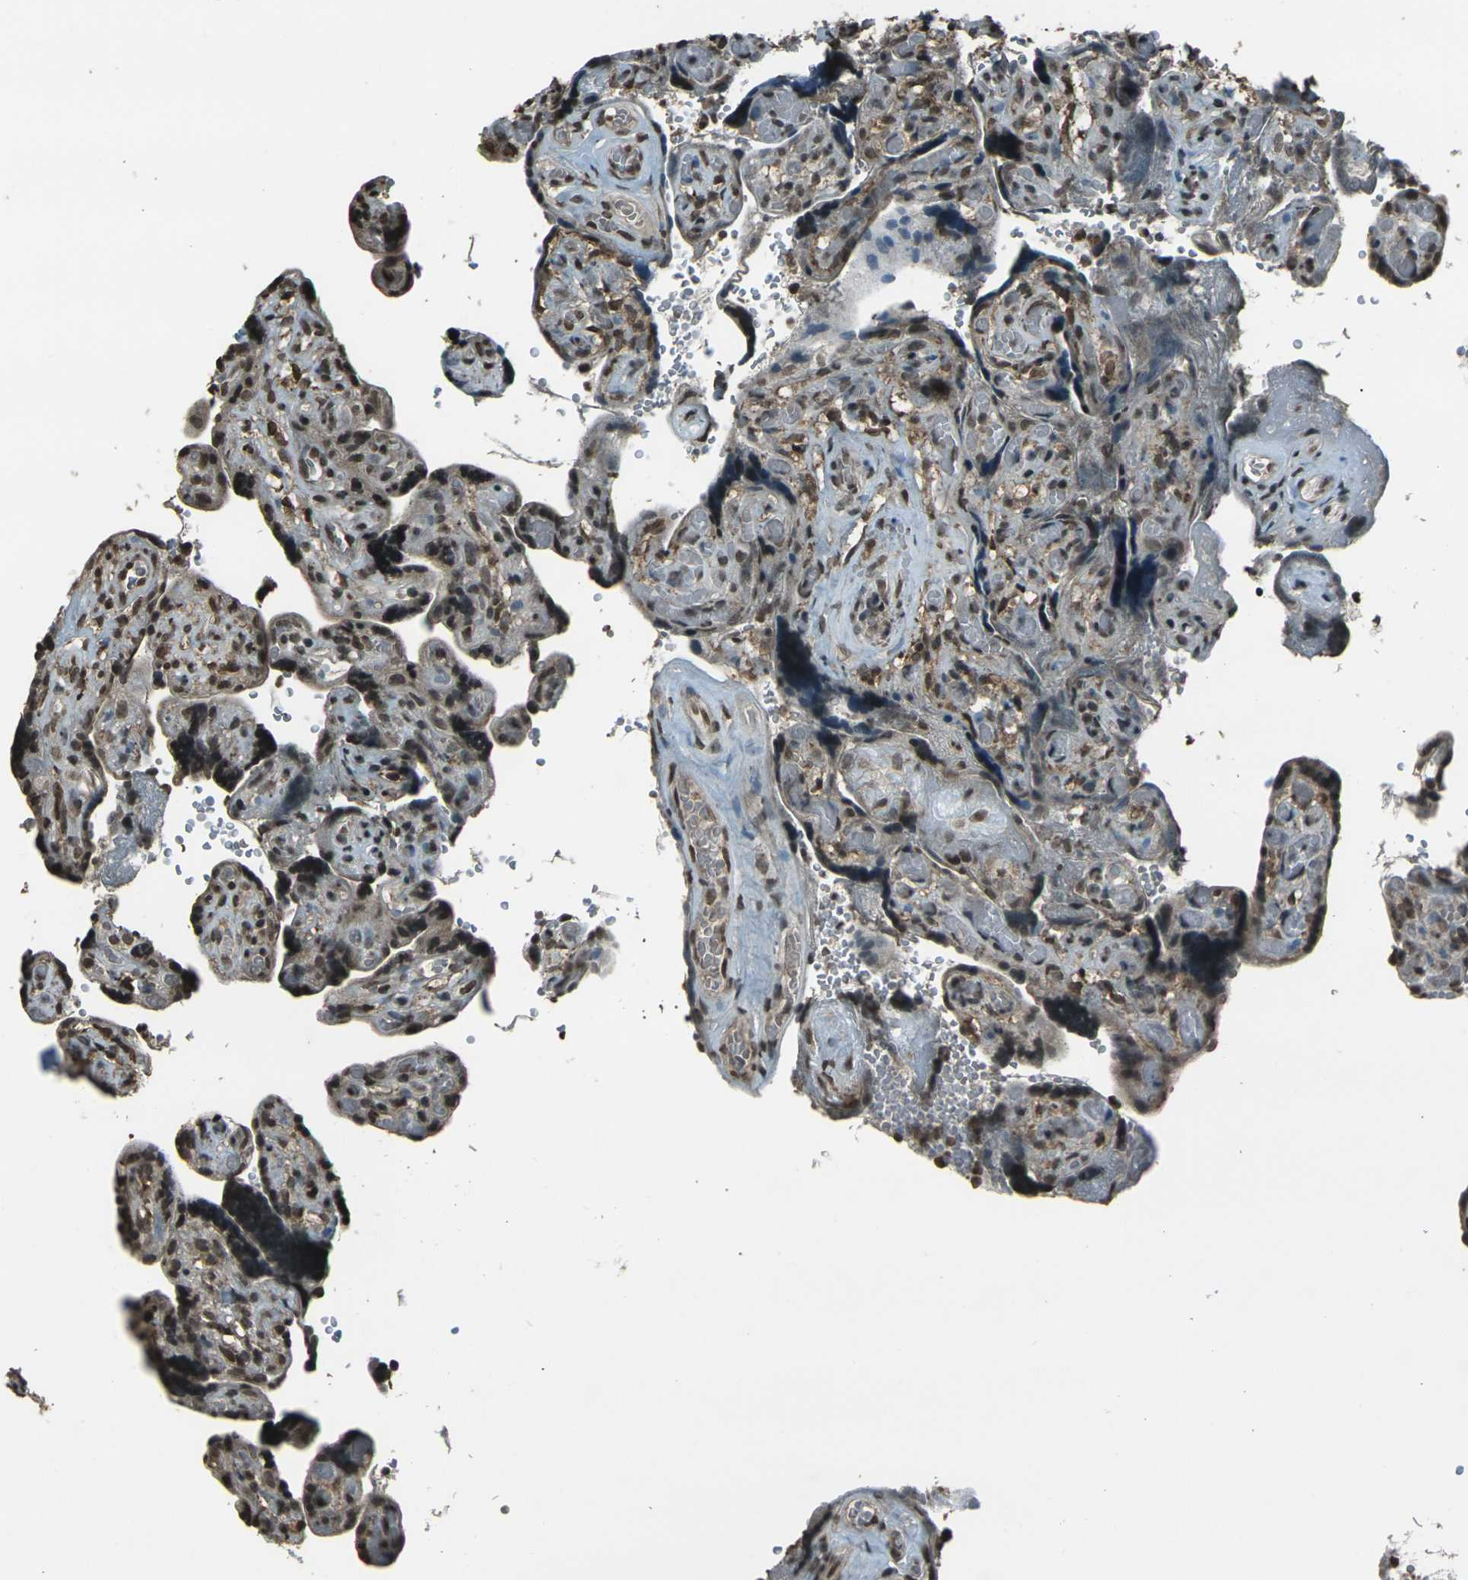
{"staining": {"intensity": "moderate", "quantity": ">75%", "location": "cytoplasmic/membranous,nuclear"}, "tissue": "placenta", "cell_type": "Decidual cells", "image_type": "normal", "snomed": [{"axis": "morphology", "description": "Normal tissue, NOS"}, {"axis": "topography", "description": "Placenta"}], "caption": "This is a histology image of immunohistochemistry (IHC) staining of unremarkable placenta, which shows moderate expression in the cytoplasmic/membranous,nuclear of decidual cells.", "gene": "PRPF8", "patient": {"sex": "female", "age": 30}}